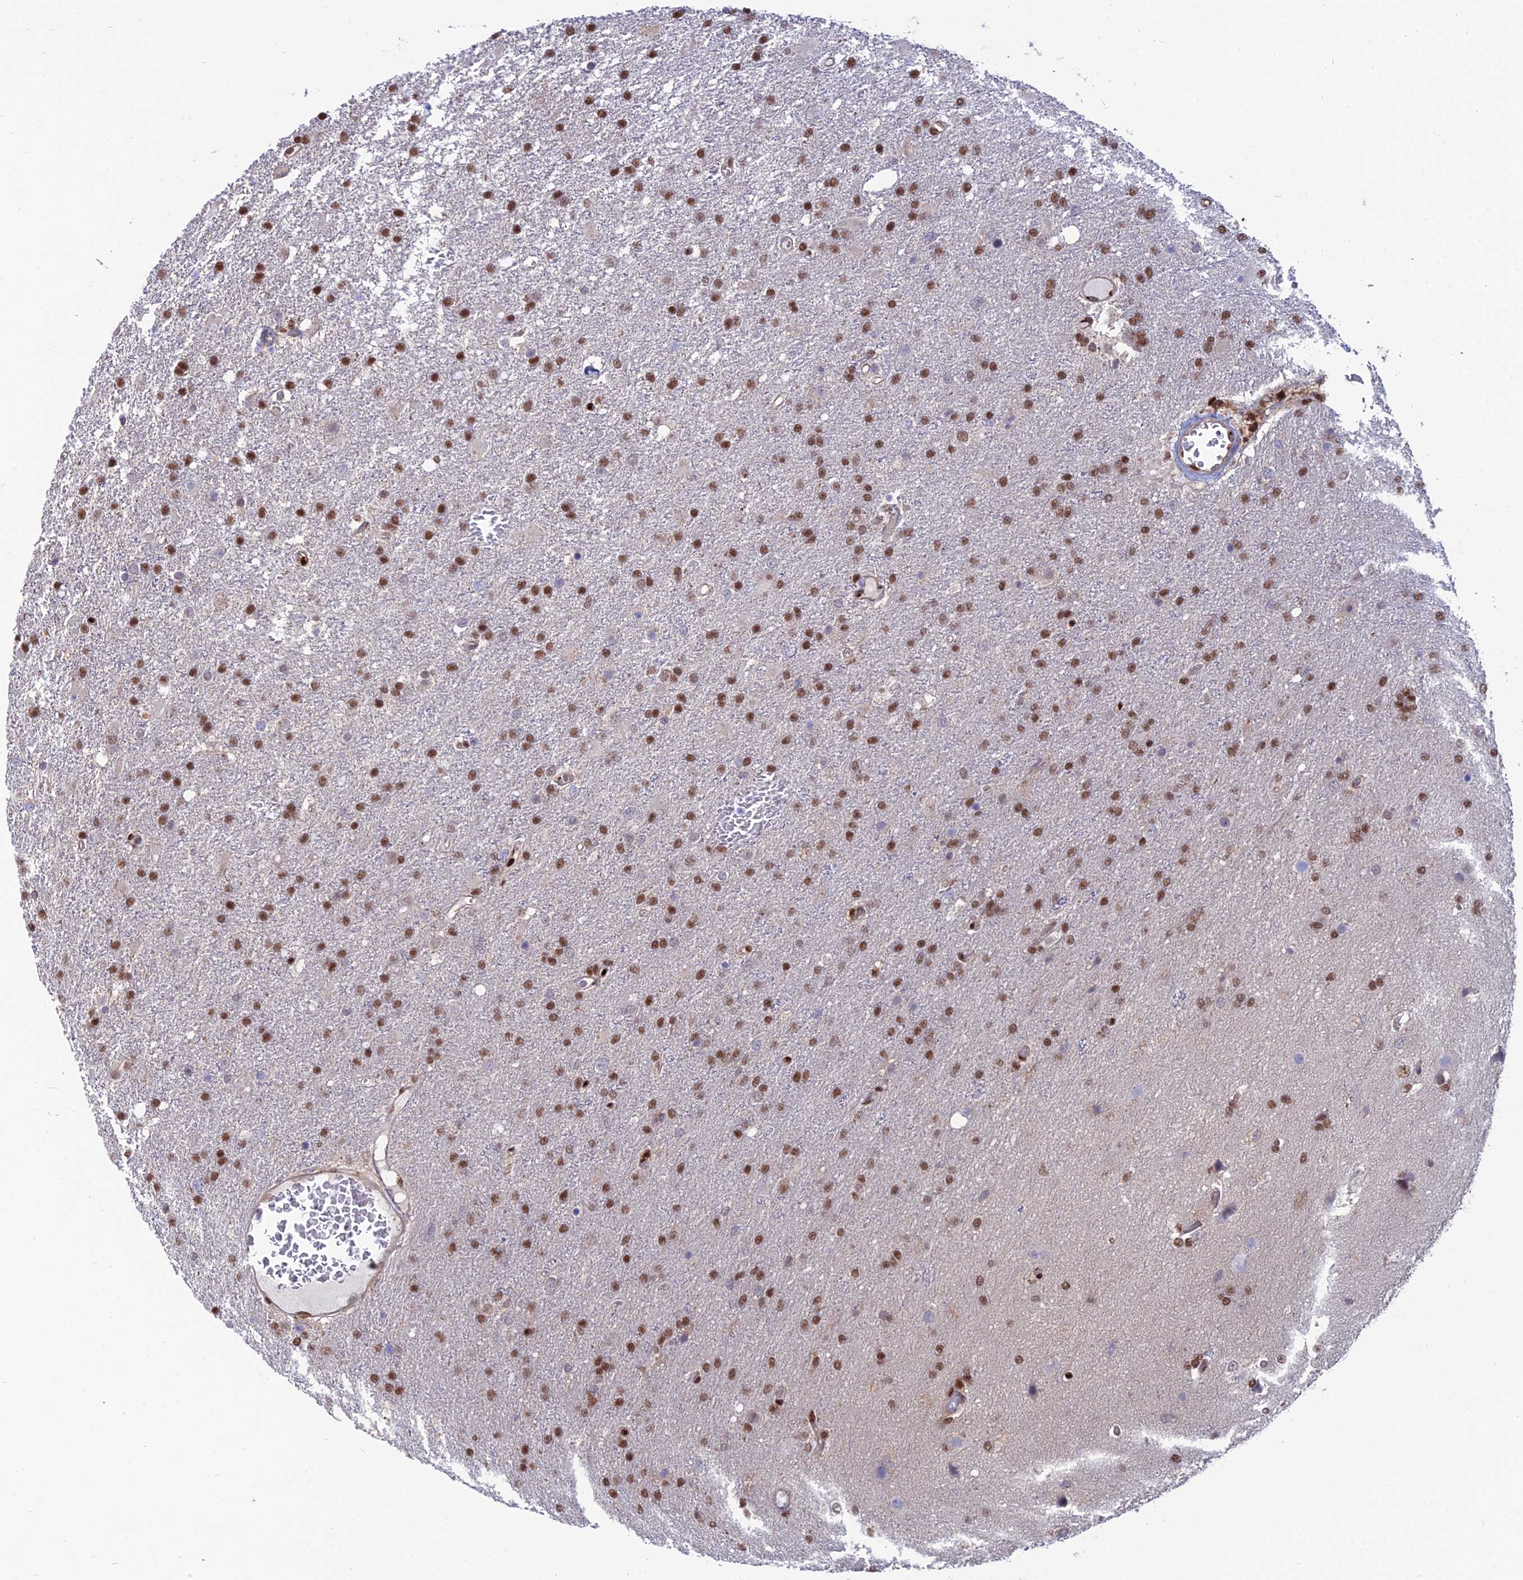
{"staining": {"intensity": "moderate", "quantity": ">75%", "location": "nuclear"}, "tissue": "glioma", "cell_type": "Tumor cells", "image_type": "cancer", "snomed": [{"axis": "morphology", "description": "Glioma, malignant, High grade"}, {"axis": "topography", "description": "Brain"}], "caption": "DAB (3,3'-diaminobenzidine) immunohistochemical staining of glioma shows moderate nuclear protein positivity in approximately >75% of tumor cells. The protein of interest is stained brown, and the nuclei are stained in blue (DAB (3,3'-diaminobenzidine) IHC with brightfield microscopy, high magnification).", "gene": "DNPEP", "patient": {"sex": "female", "age": 74}}